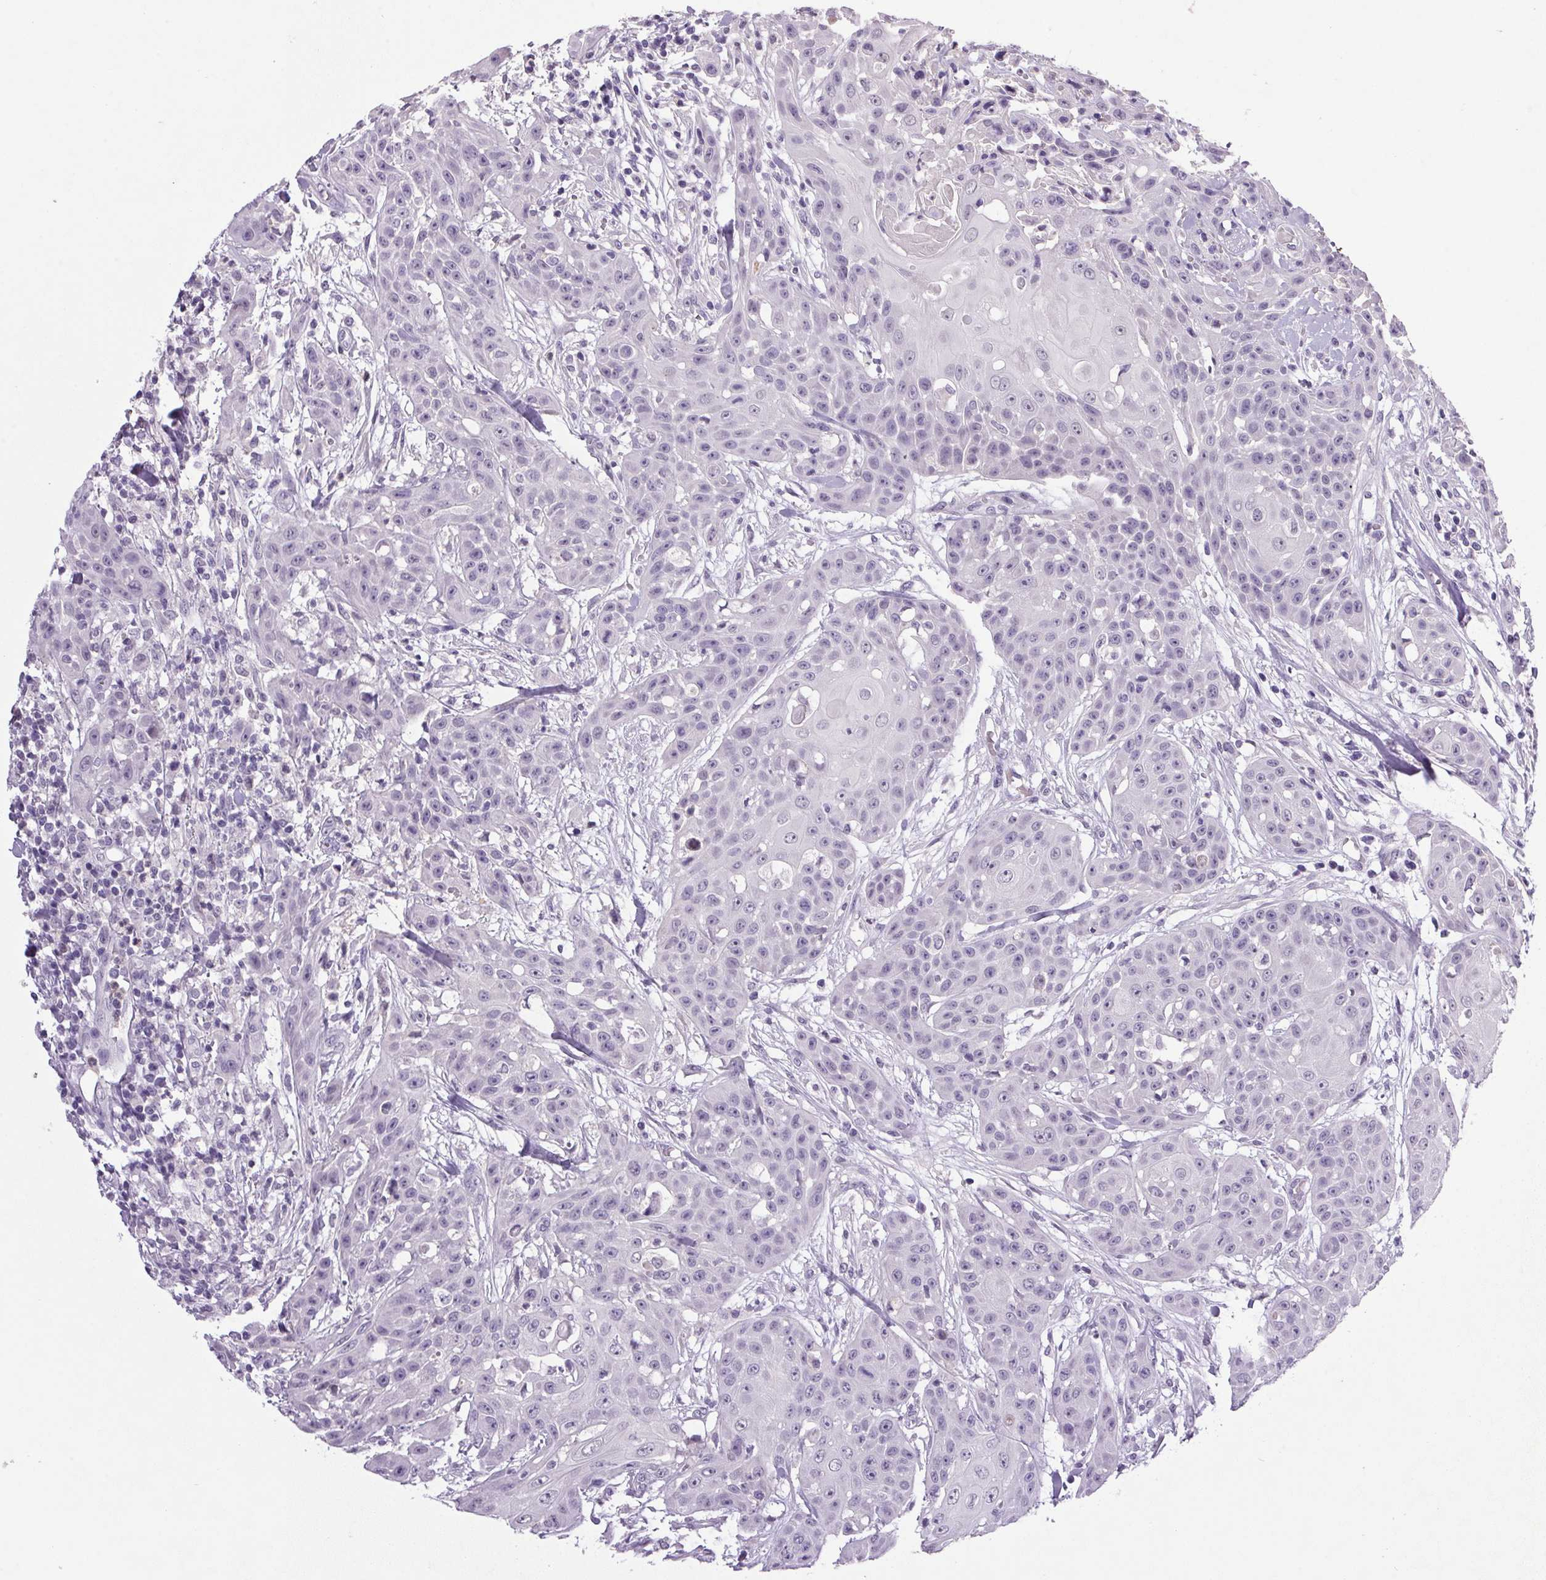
{"staining": {"intensity": "negative", "quantity": "none", "location": "none"}, "tissue": "head and neck cancer", "cell_type": "Tumor cells", "image_type": "cancer", "snomed": [{"axis": "morphology", "description": "Squamous cell carcinoma, NOS"}, {"axis": "topography", "description": "Oral tissue"}, {"axis": "topography", "description": "Head-Neck"}], "caption": "An immunohistochemistry histopathology image of head and neck squamous cell carcinoma is shown. There is no staining in tumor cells of head and neck squamous cell carcinoma.", "gene": "TRDN", "patient": {"sex": "female", "age": 55}}